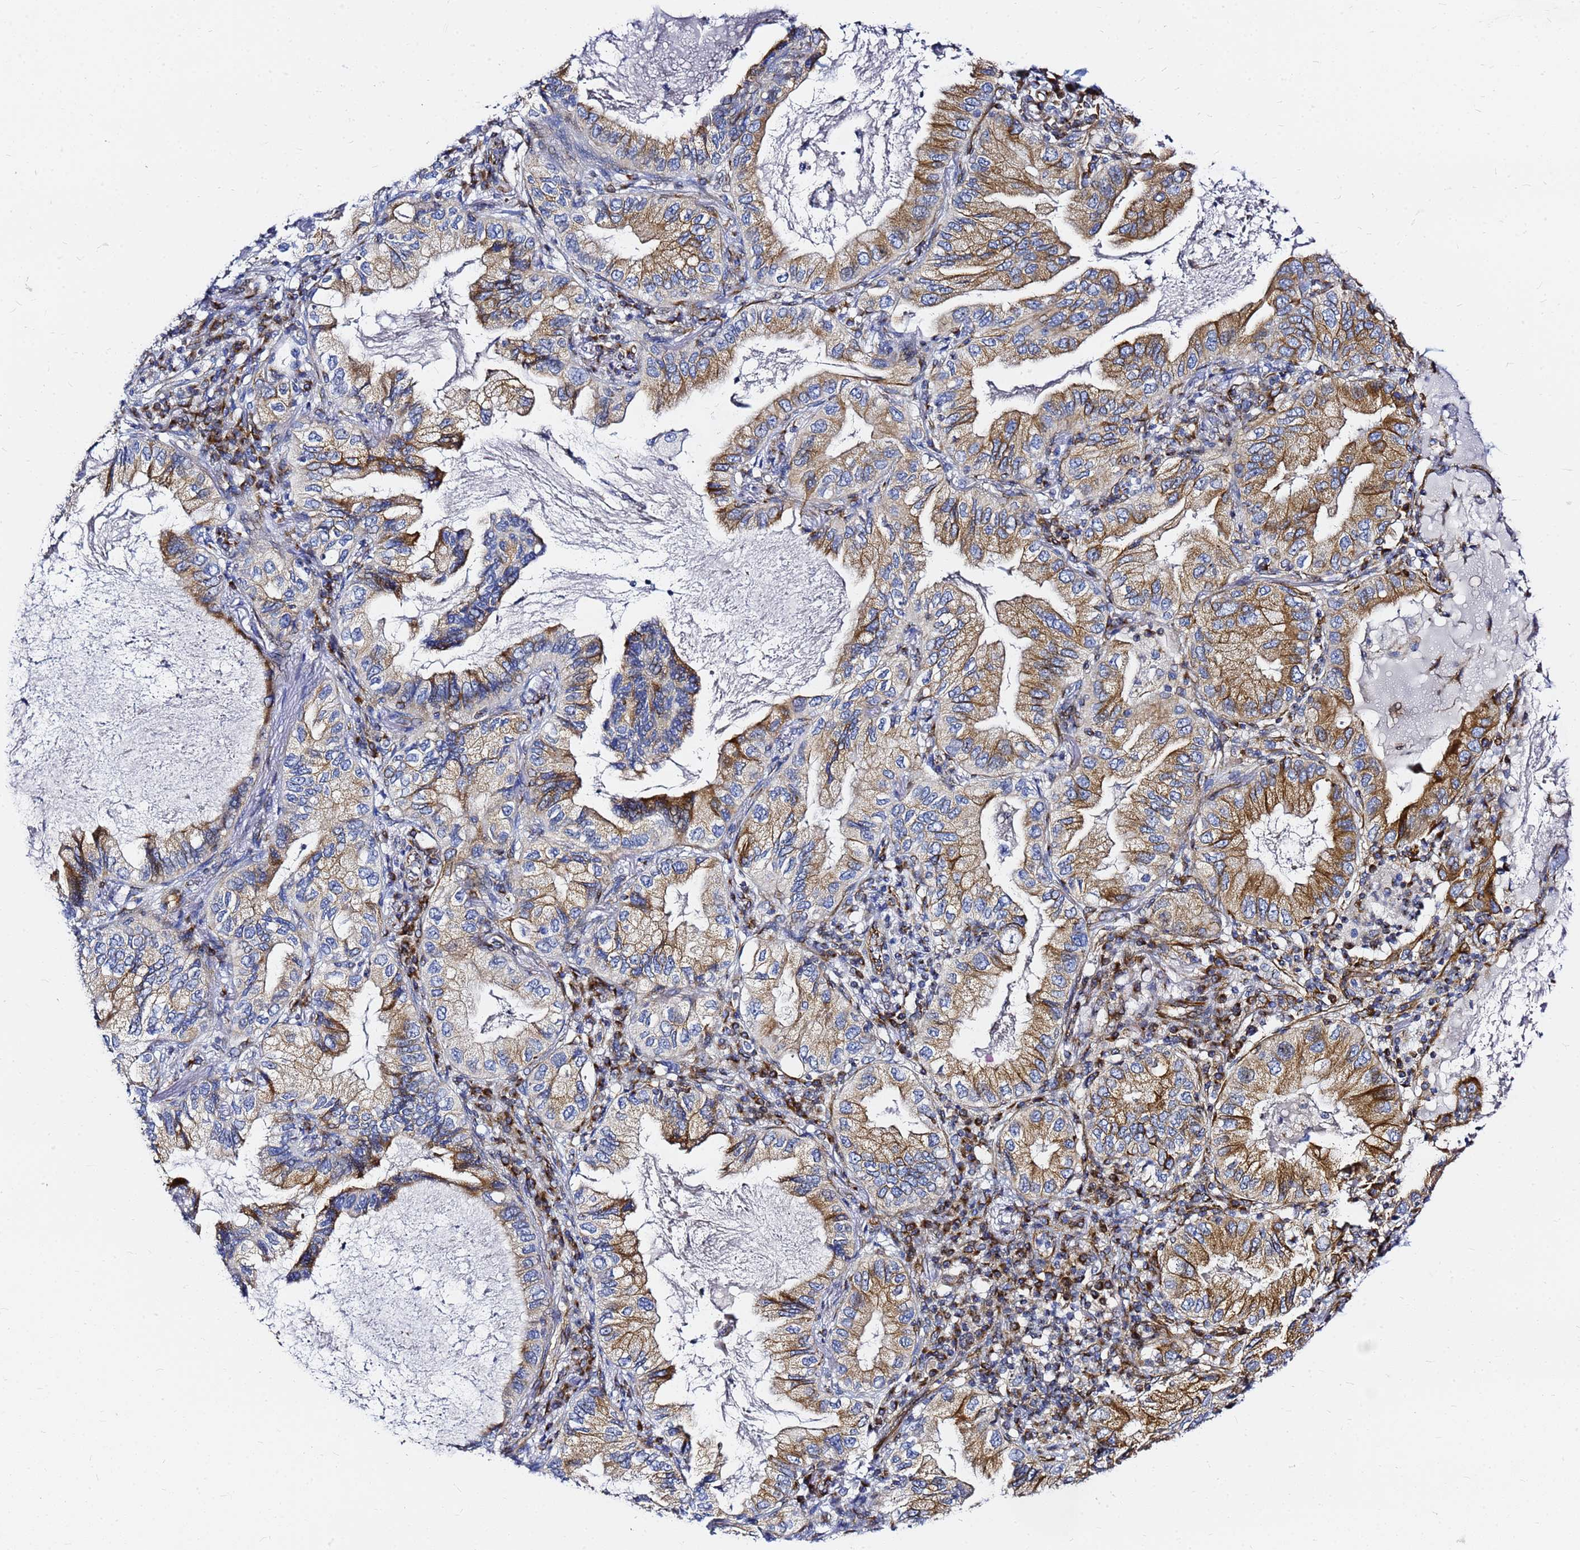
{"staining": {"intensity": "moderate", "quantity": "25%-75%", "location": "cytoplasmic/membranous"}, "tissue": "lung cancer", "cell_type": "Tumor cells", "image_type": "cancer", "snomed": [{"axis": "morphology", "description": "Adenocarcinoma, NOS"}, {"axis": "topography", "description": "Lung"}], "caption": "Tumor cells reveal medium levels of moderate cytoplasmic/membranous staining in about 25%-75% of cells in lung cancer (adenocarcinoma). (Stains: DAB (3,3'-diaminobenzidine) in brown, nuclei in blue, Microscopy: brightfield microscopy at high magnification).", "gene": "TUBA8", "patient": {"sex": "female", "age": 69}}